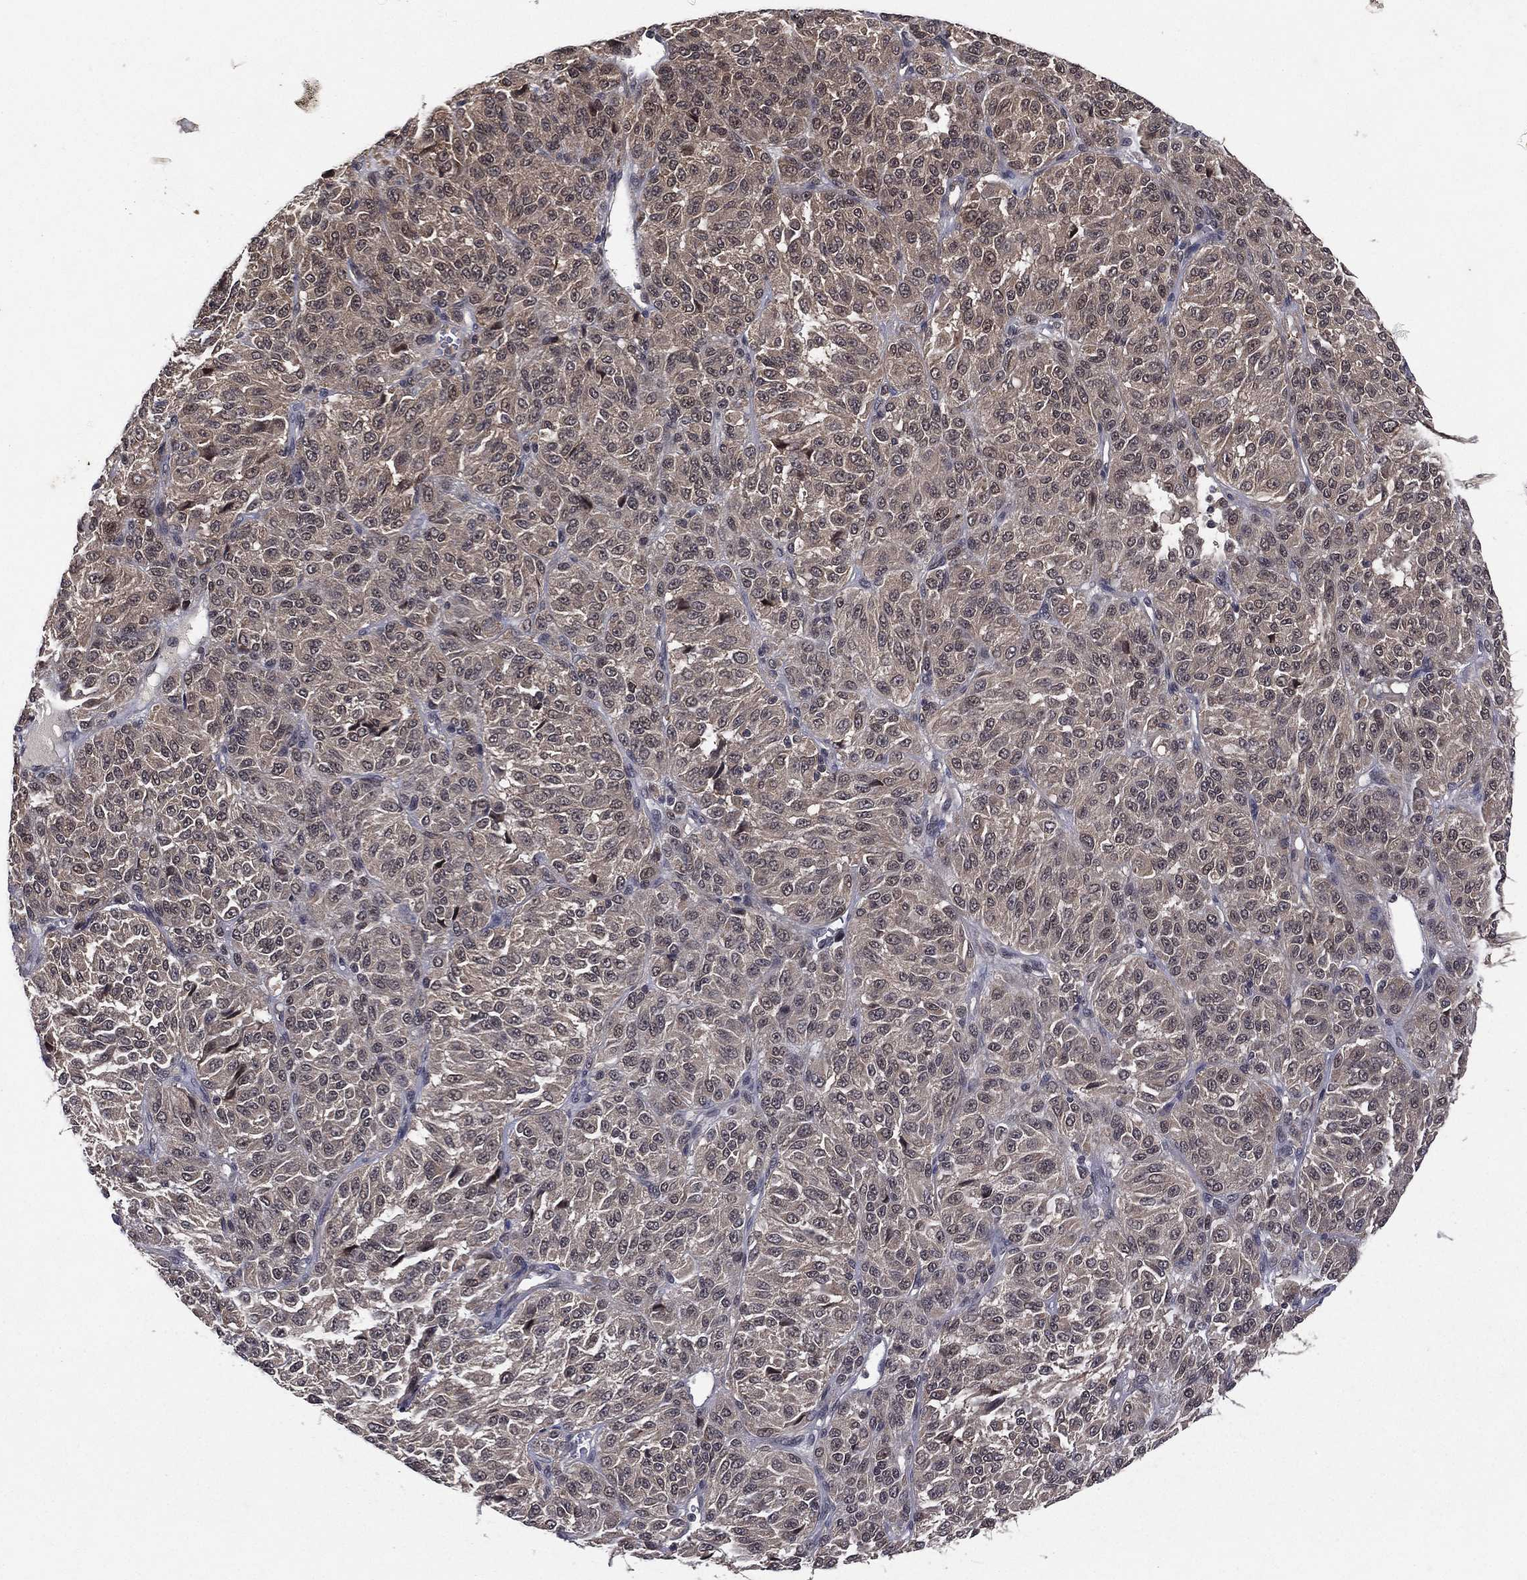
{"staining": {"intensity": "negative", "quantity": "none", "location": "none"}, "tissue": "melanoma", "cell_type": "Tumor cells", "image_type": "cancer", "snomed": [{"axis": "morphology", "description": "Malignant melanoma, Metastatic site"}, {"axis": "topography", "description": "Brain"}], "caption": "IHC micrograph of neoplastic tissue: malignant melanoma (metastatic site) stained with DAB (3,3'-diaminobenzidine) reveals no significant protein positivity in tumor cells.", "gene": "ATG4B", "patient": {"sex": "female", "age": 56}}